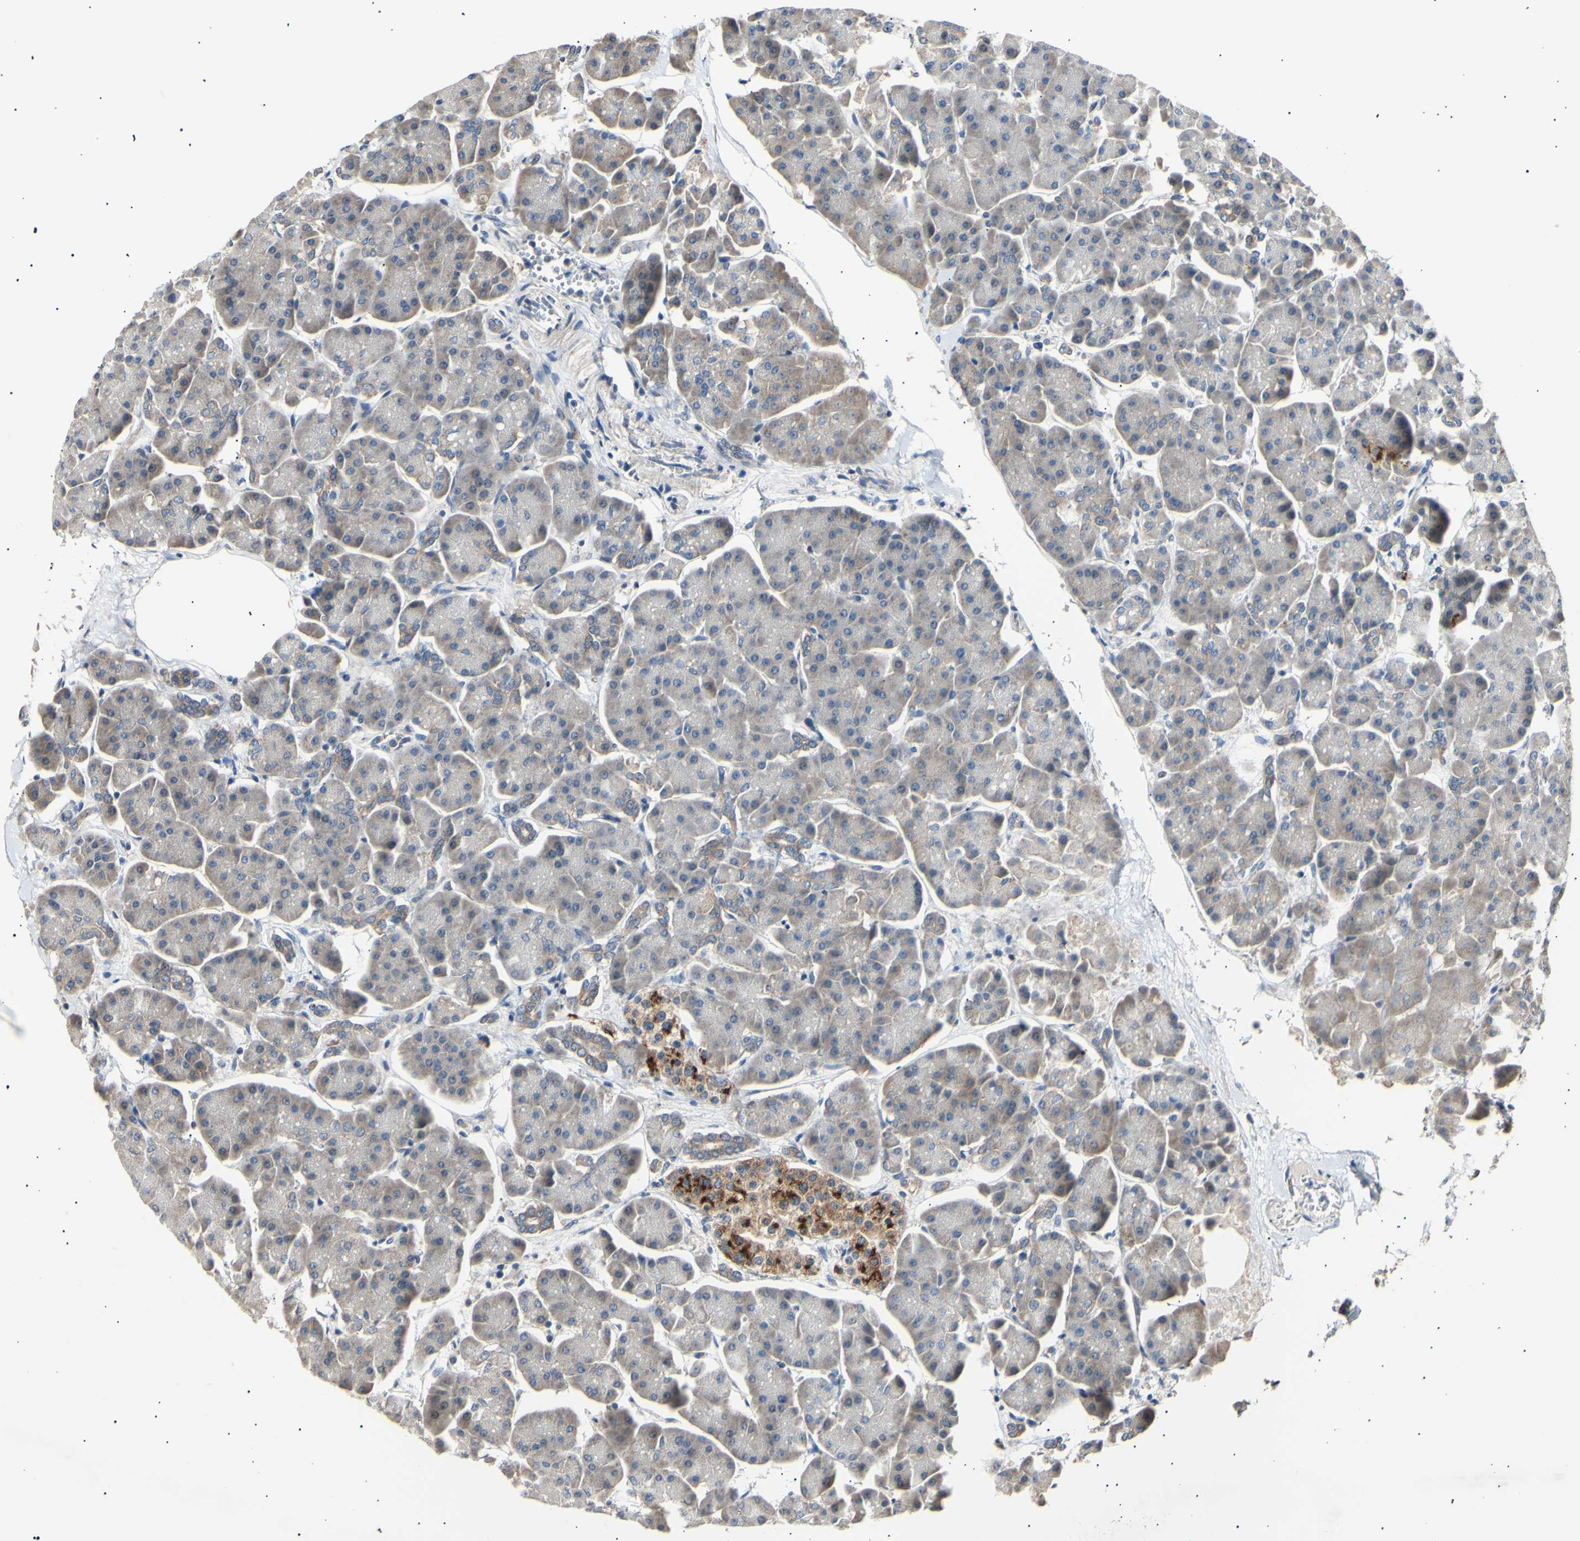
{"staining": {"intensity": "weak", "quantity": ">75%", "location": "cytoplasmic/membranous"}, "tissue": "pancreas", "cell_type": "Exocrine glandular cells", "image_type": "normal", "snomed": [{"axis": "morphology", "description": "Normal tissue, NOS"}, {"axis": "topography", "description": "Pancreas"}], "caption": "DAB (3,3'-diaminobenzidine) immunohistochemical staining of unremarkable human pancreas demonstrates weak cytoplasmic/membranous protein expression in approximately >75% of exocrine glandular cells.", "gene": "ITGA6", "patient": {"sex": "female", "age": 70}}